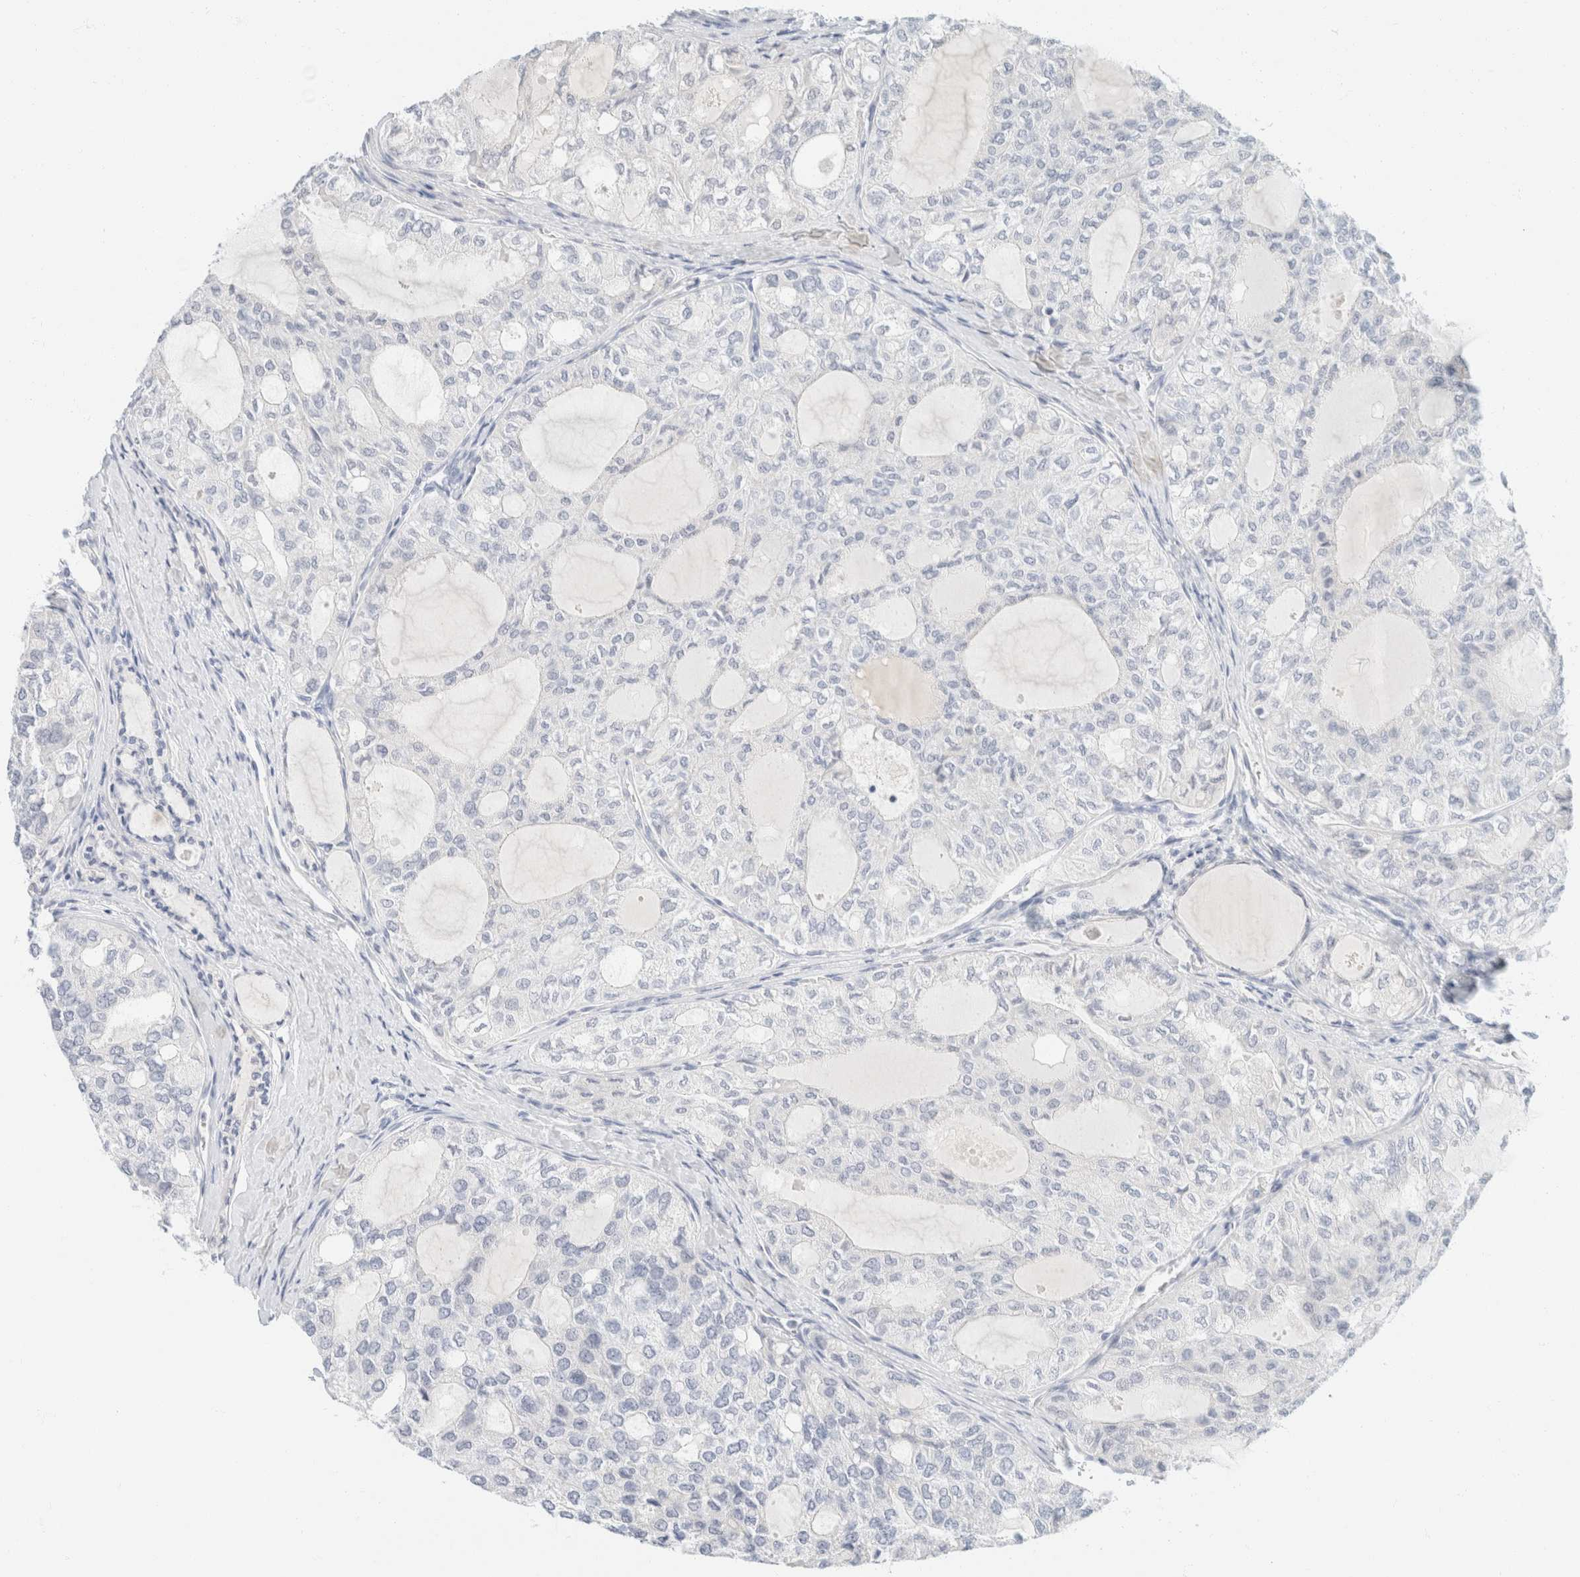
{"staining": {"intensity": "negative", "quantity": "none", "location": "none"}, "tissue": "thyroid cancer", "cell_type": "Tumor cells", "image_type": "cancer", "snomed": [{"axis": "morphology", "description": "Follicular adenoma carcinoma, NOS"}, {"axis": "topography", "description": "Thyroid gland"}], "caption": "Photomicrograph shows no protein expression in tumor cells of thyroid follicular adenoma carcinoma tissue. Brightfield microscopy of immunohistochemistry (IHC) stained with DAB (3,3'-diaminobenzidine) (brown) and hematoxylin (blue), captured at high magnification.", "gene": "KRT20", "patient": {"sex": "male", "age": 75}}